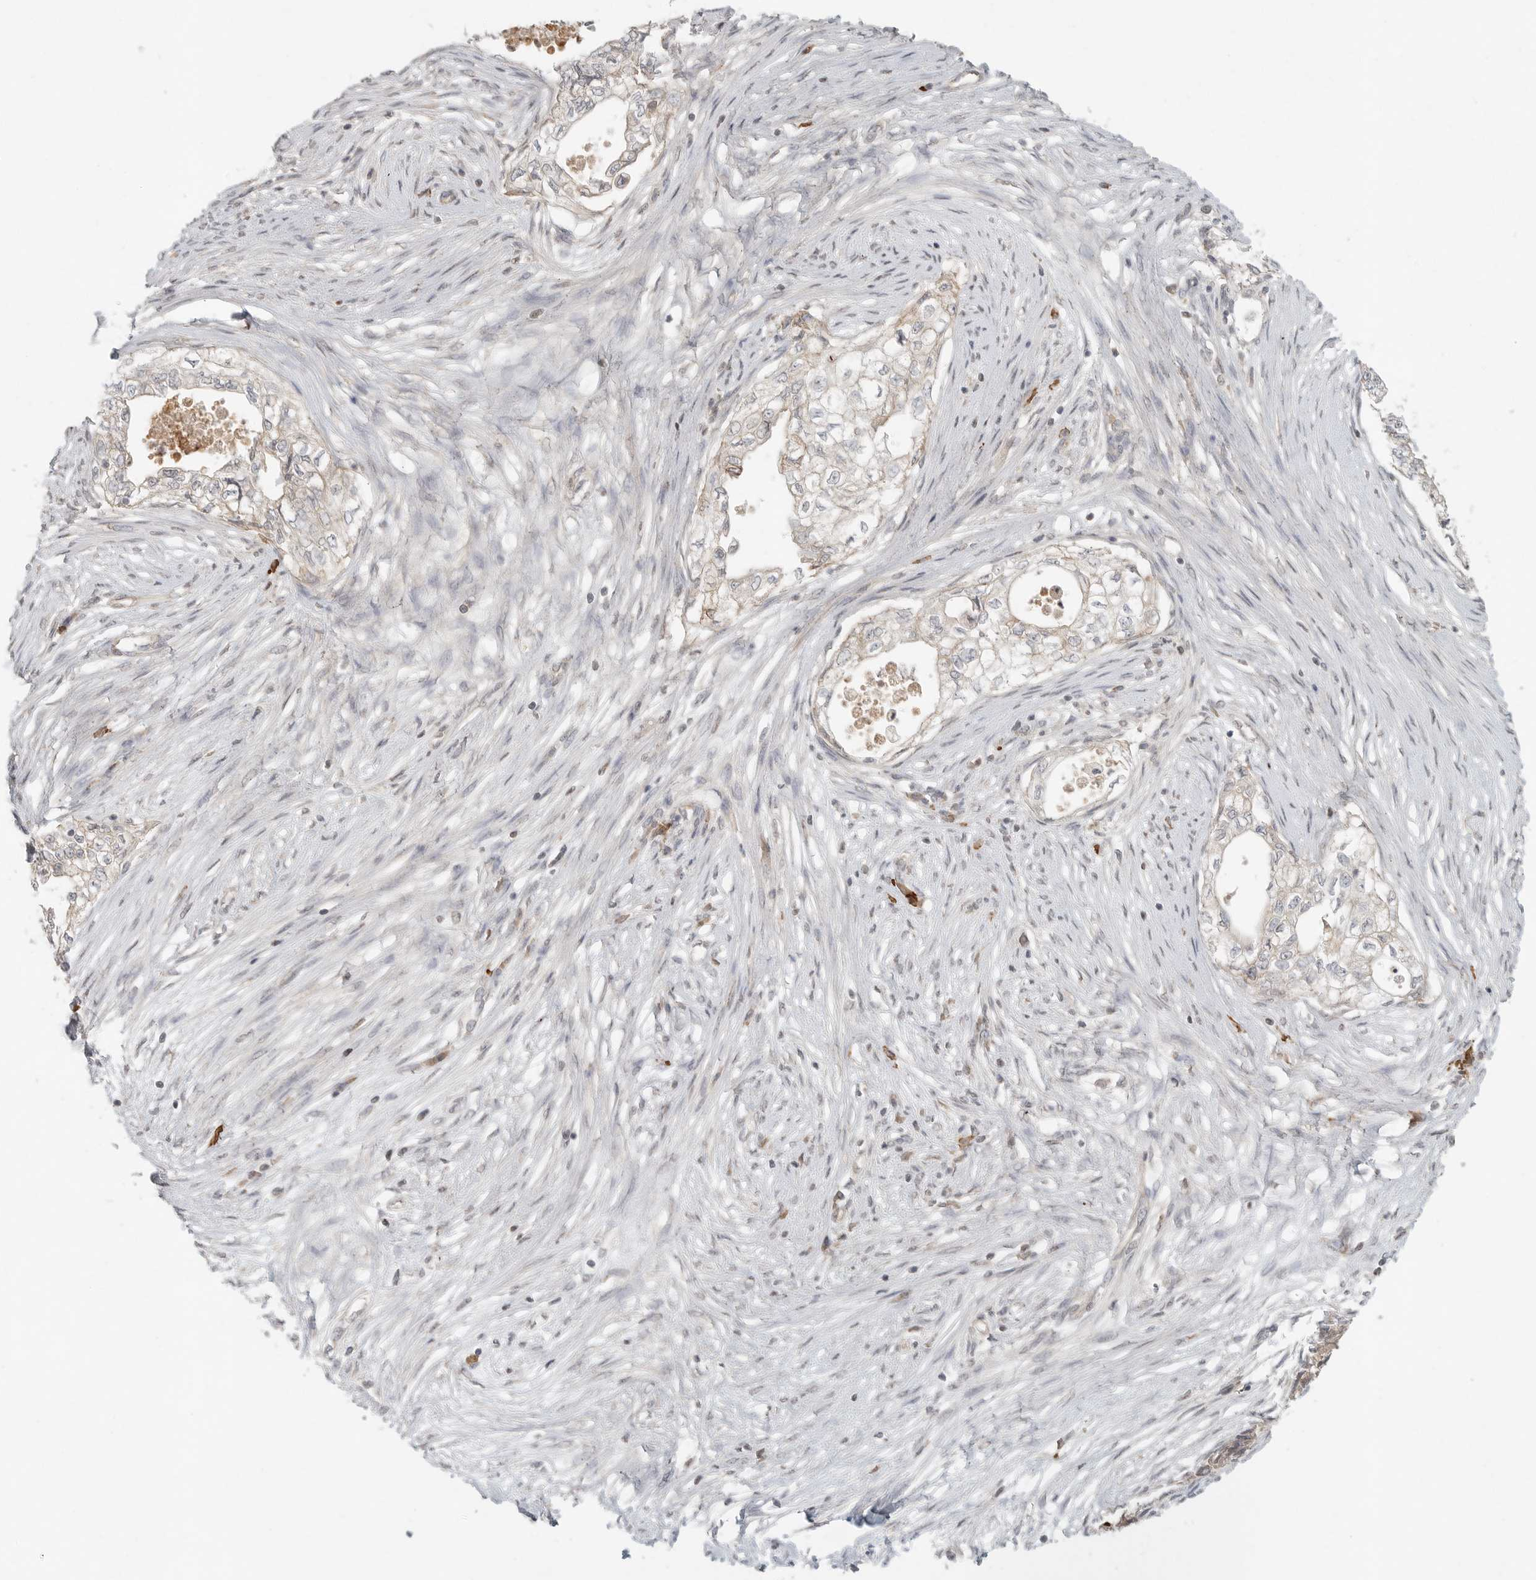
{"staining": {"intensity": "weak", "quantity": "25%-75%", "location": "cytoplasmic/membranous"}, "tissue": "pancreatic cancer", "cell_type": "Tumor cells", "image_type": "cancer", "snomed": [{"axis": "morphology", "description": "Adenocarcinoma, NOS"}, {"axis": "topography", "description": "Pancreas"}], "caption": "This is an image of IHC staining of pancreatic adenocarcinoma, which shows weak expression in the cytoplasmic/membranous of tumor cells.", "gene": "SLC25A36", "patient": {"sex": "male", "age": 72}}